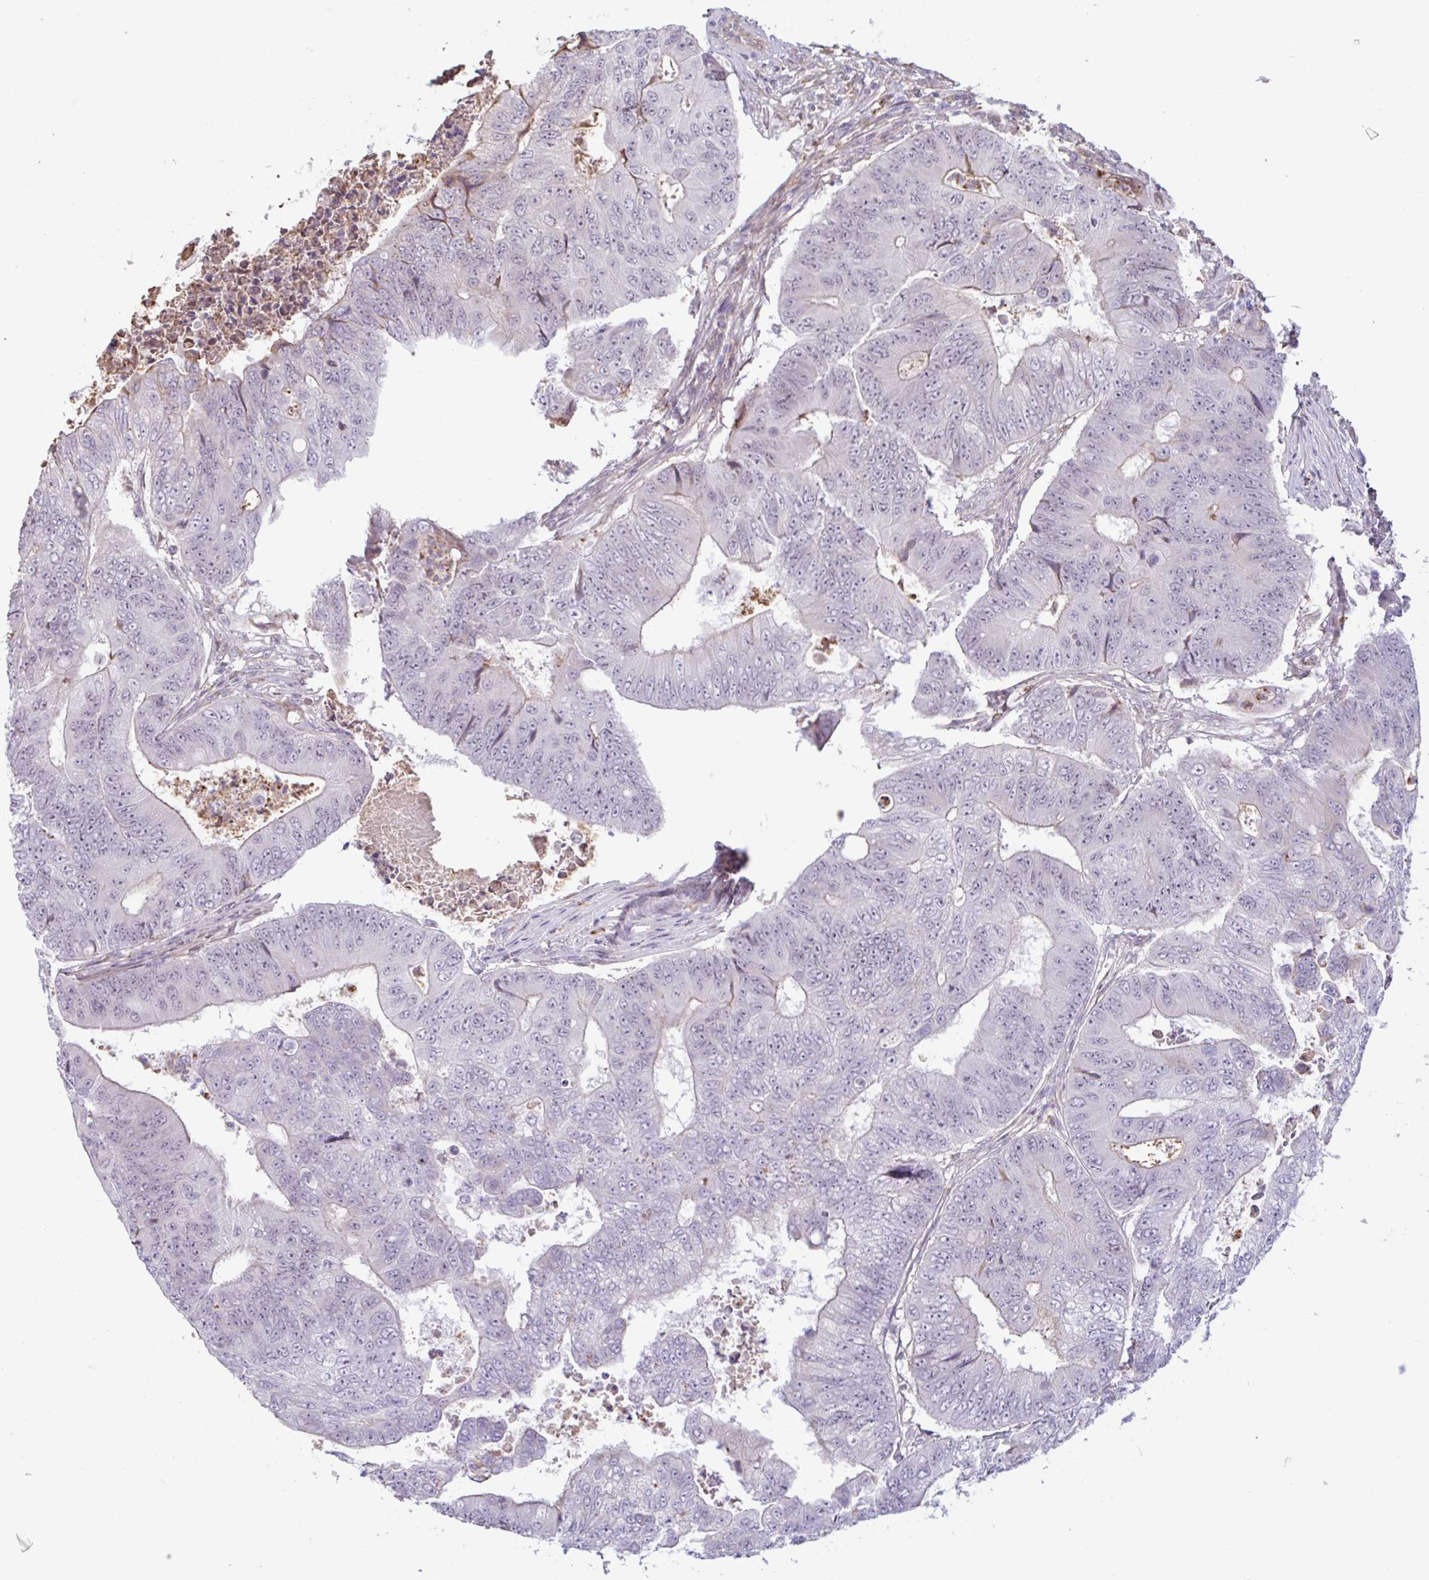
{"staining": {"intensity": "weak", "quantity": "<25%", "location": "cytoplasmic/membranous"}, "tissue": "colorectal cancer", "cell_type": "Tumor cells", "image_type": "cancer", "snomed": [{"axis": "morphology", "description": "Adenocarcinoma, NOS"}, {"axis": "topography", "description": "Colon"}], "caption": "The IHC micrograph has no significant positivity in tumor cells of colorectal adenocarcinoma tissue. (Stains: DAB (3,3'-diaminobenzidine) immunohistochemistry (IHC) with hematoxylin counter stain, Microscopy: brightfield microscopy at high magnification).", "gene": "TAF1D", "patient": {"sex": "female", "age": 48}}